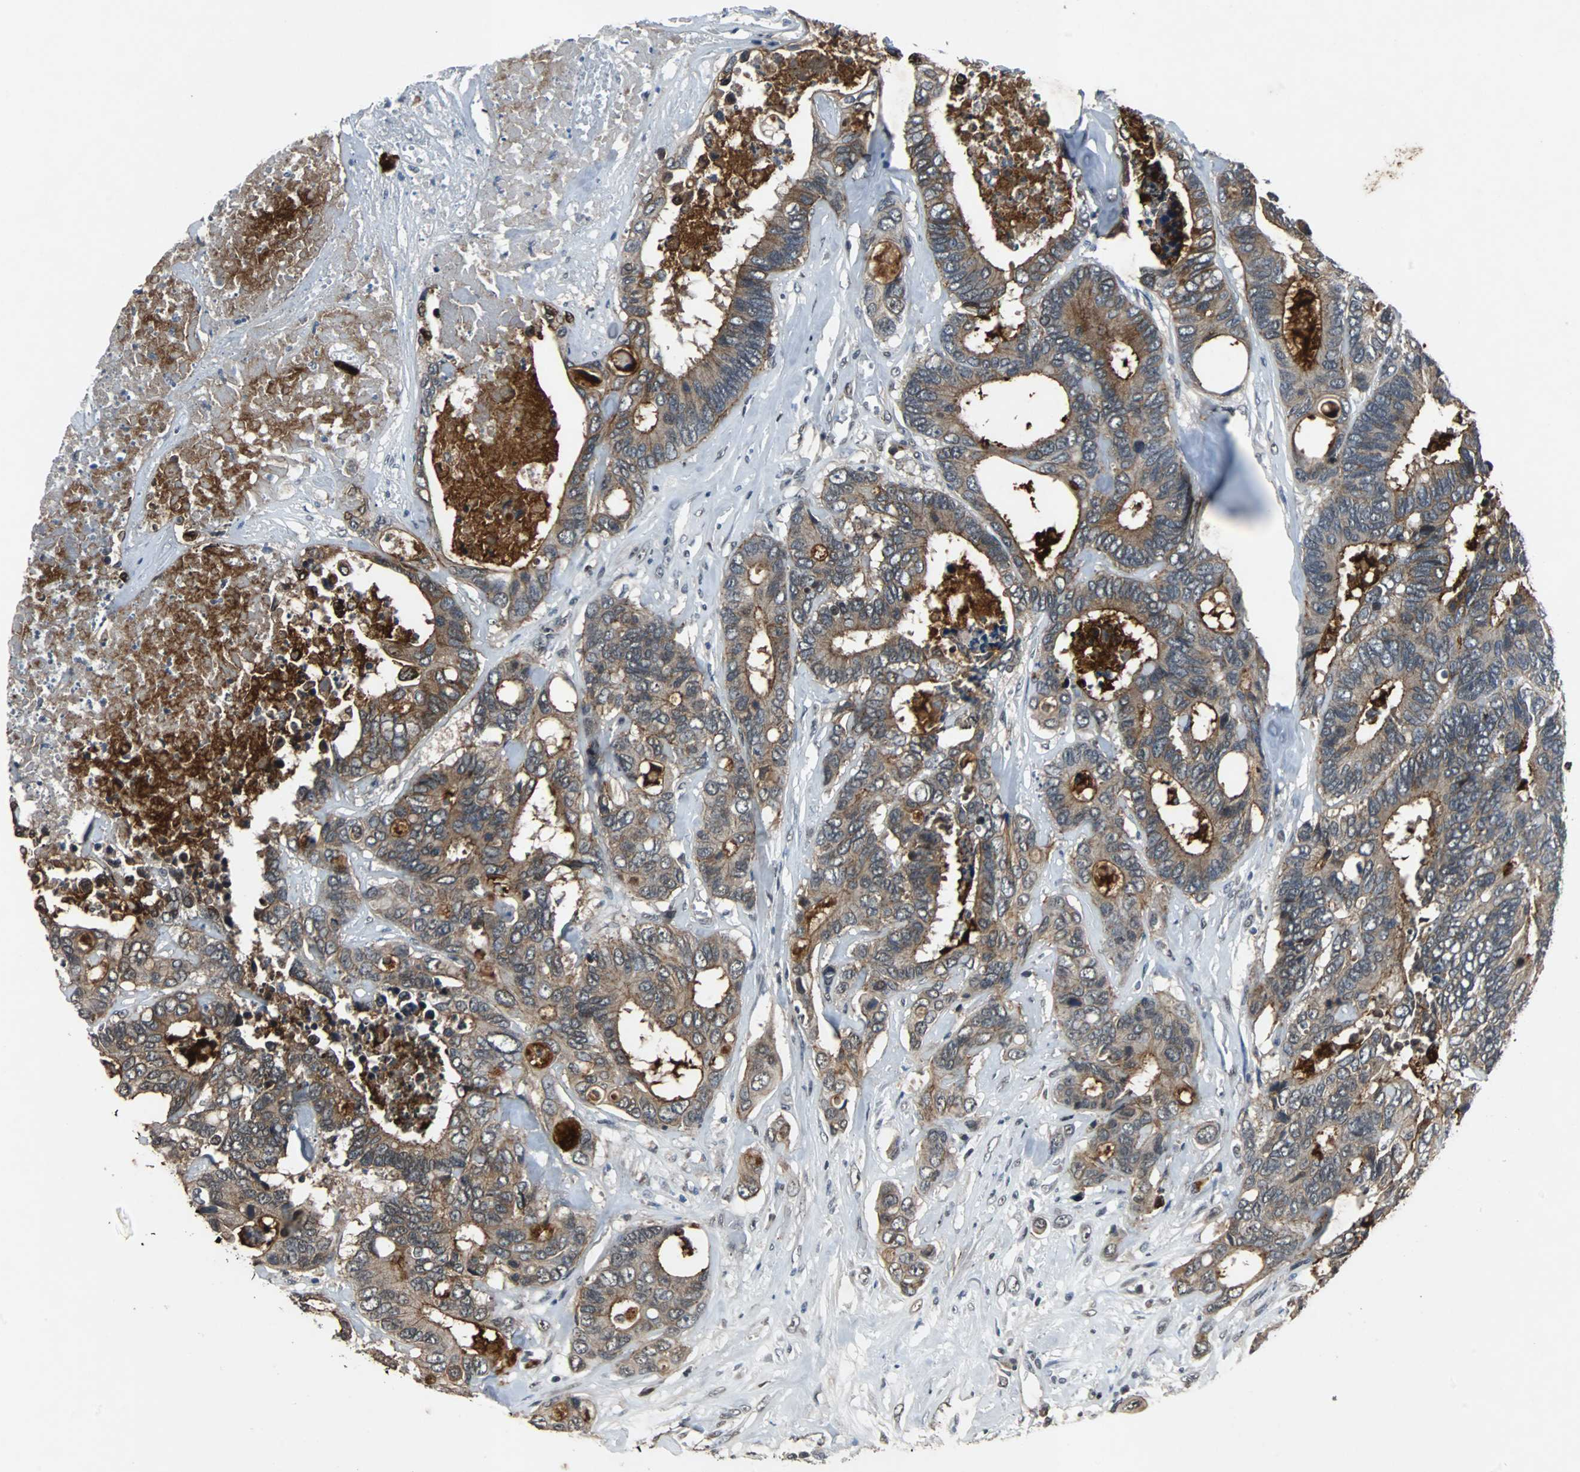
{"staining": {"intensity": "moderate", "quantity": ">75%", "location": "cytoplasmic/membranous"}, "tissue": "colorectal cancer", "cell_type": "Tumor cells", "image_type": "cancer", "snomed": [{"axis": "morphology", "description": "Adenocarcinoma, NOS"}, {"axis": "topography", "description": "Rectum"}], "caption": "Immunohistochemistry (IHC) micrograph of human colorectal cancer stained for a protein (brown), which shows medium levels of moderate cytoplasmic/membranous positivity in approximately >75% of tumor cells.", "gene": "LSR", "patient": {"sex": "male", "age": 55}}